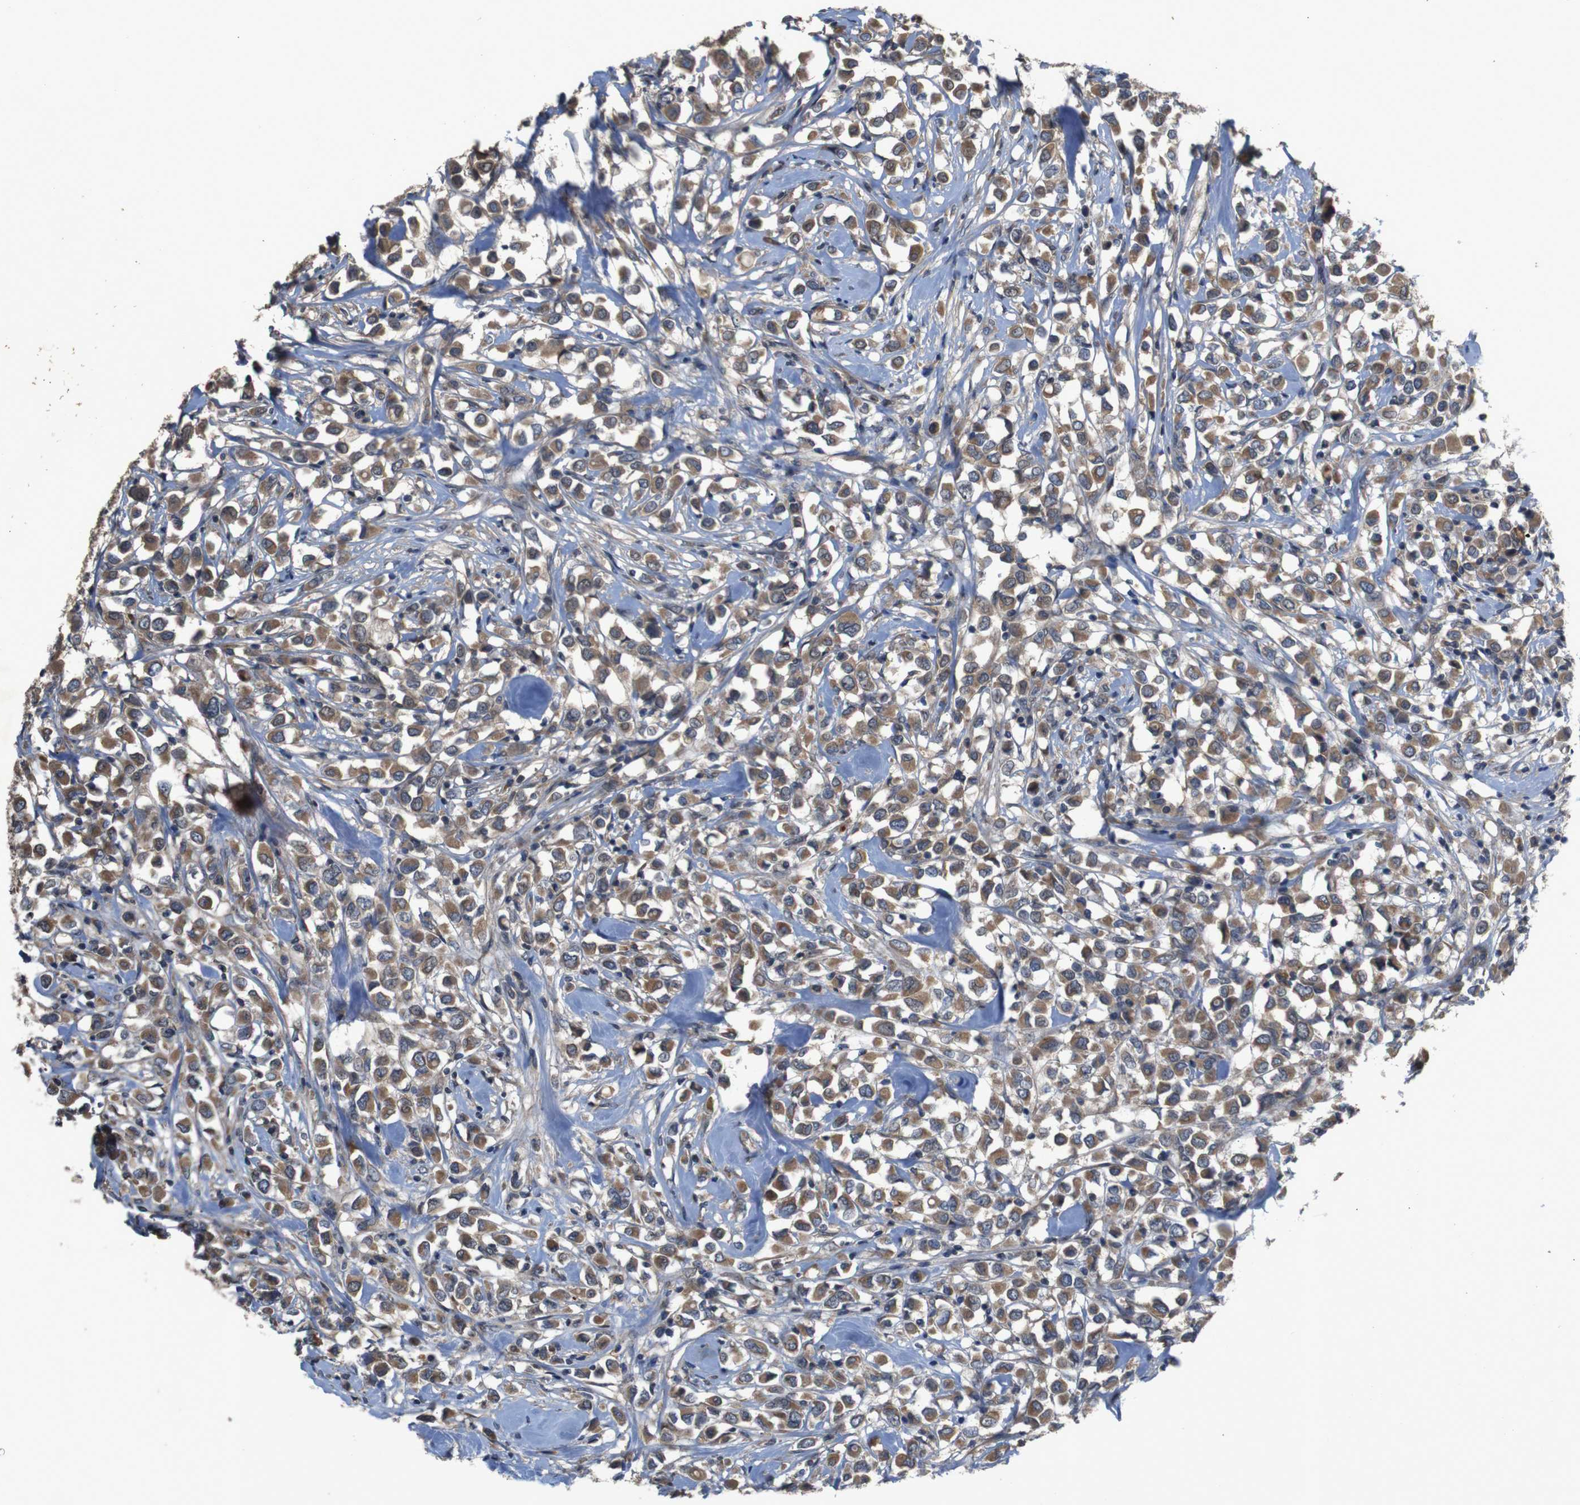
{"staining": {"intensity": "moderate", "quantity": ">75%", "location": "cytoplasmic/membranous"}, "tissue": "breast cancer", "cell_type": "Tumor cells", "image_type": "cancer", "snomed": [{"axis": "morphology", "description": "Duct carcinoma"}, {"axis": "topography", "description": "Breast"}], "caption": "About >75% of tumor cells in breast cancer show moderate cytoplasmic/membranous protein positivity as visualized by brown immunohistochemical staining.", "gene": "PTPN1", "patient": {"sex": "female", "age": 61}}